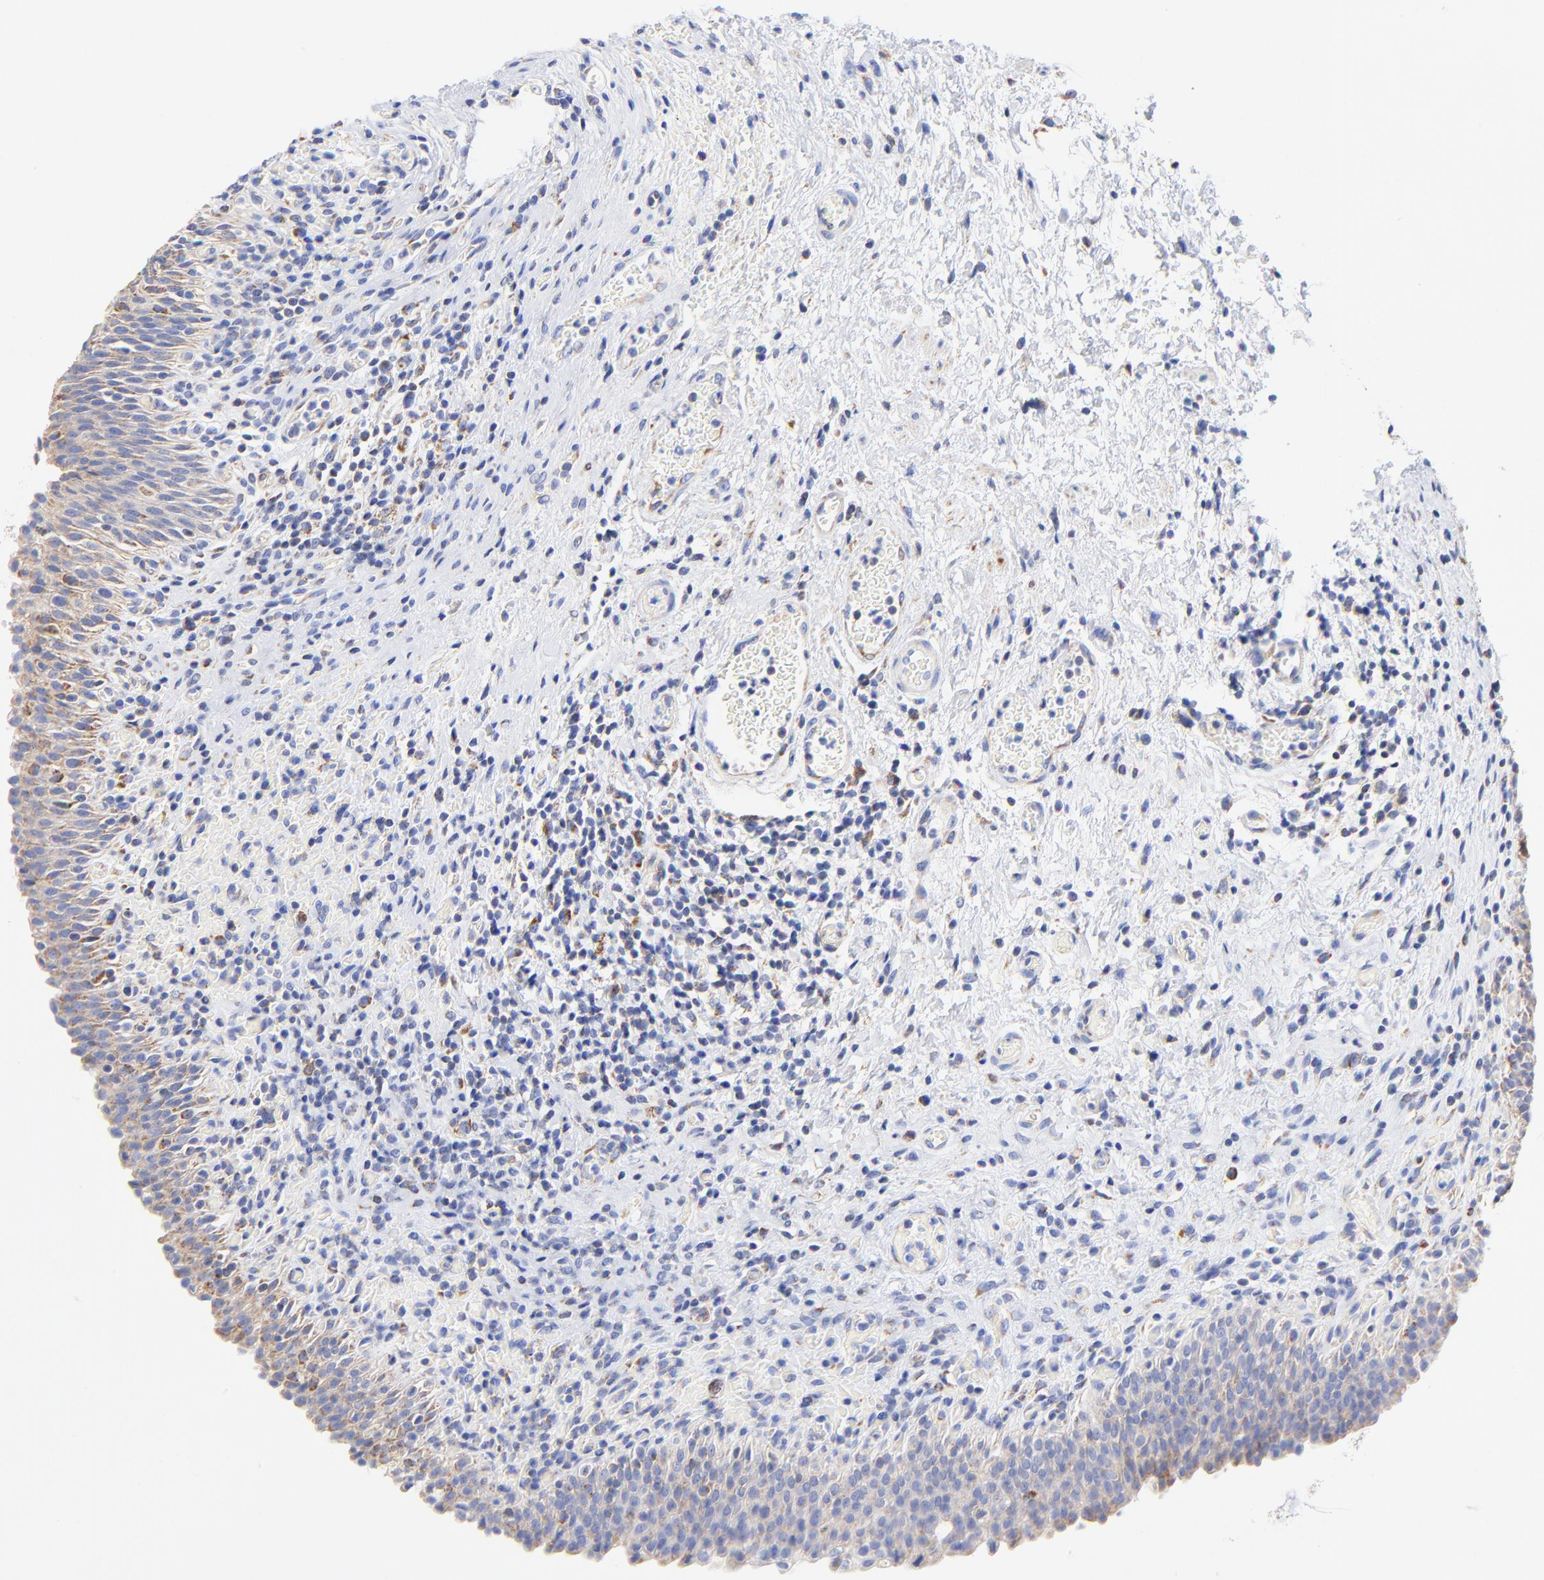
{"staining": {"intensity": "moderate", "quantity": "25%-75%", "location": "cytoplasmic/membranous"}, "tissue": "urinary bladder", "cell_type": "Urothelial cells", "image_type": "normal", "snomed": [{"axis": "morphology", "description": "Normal tissue, NOS"}, {"axis": "morphology", "description": "Urothelial carcinoma, High grade"}, {"axis": "topography", "description": "Urinary bladder"}], "caption": "Protein staining by immunohistochemistry shows moderate cytoplasmic/membranous positivity in approximately 25%-75% of urothelial cells in benign urinary bladder.", "gene": "ATP5F1D", "patient": {"sex": "male", "age": 51}}